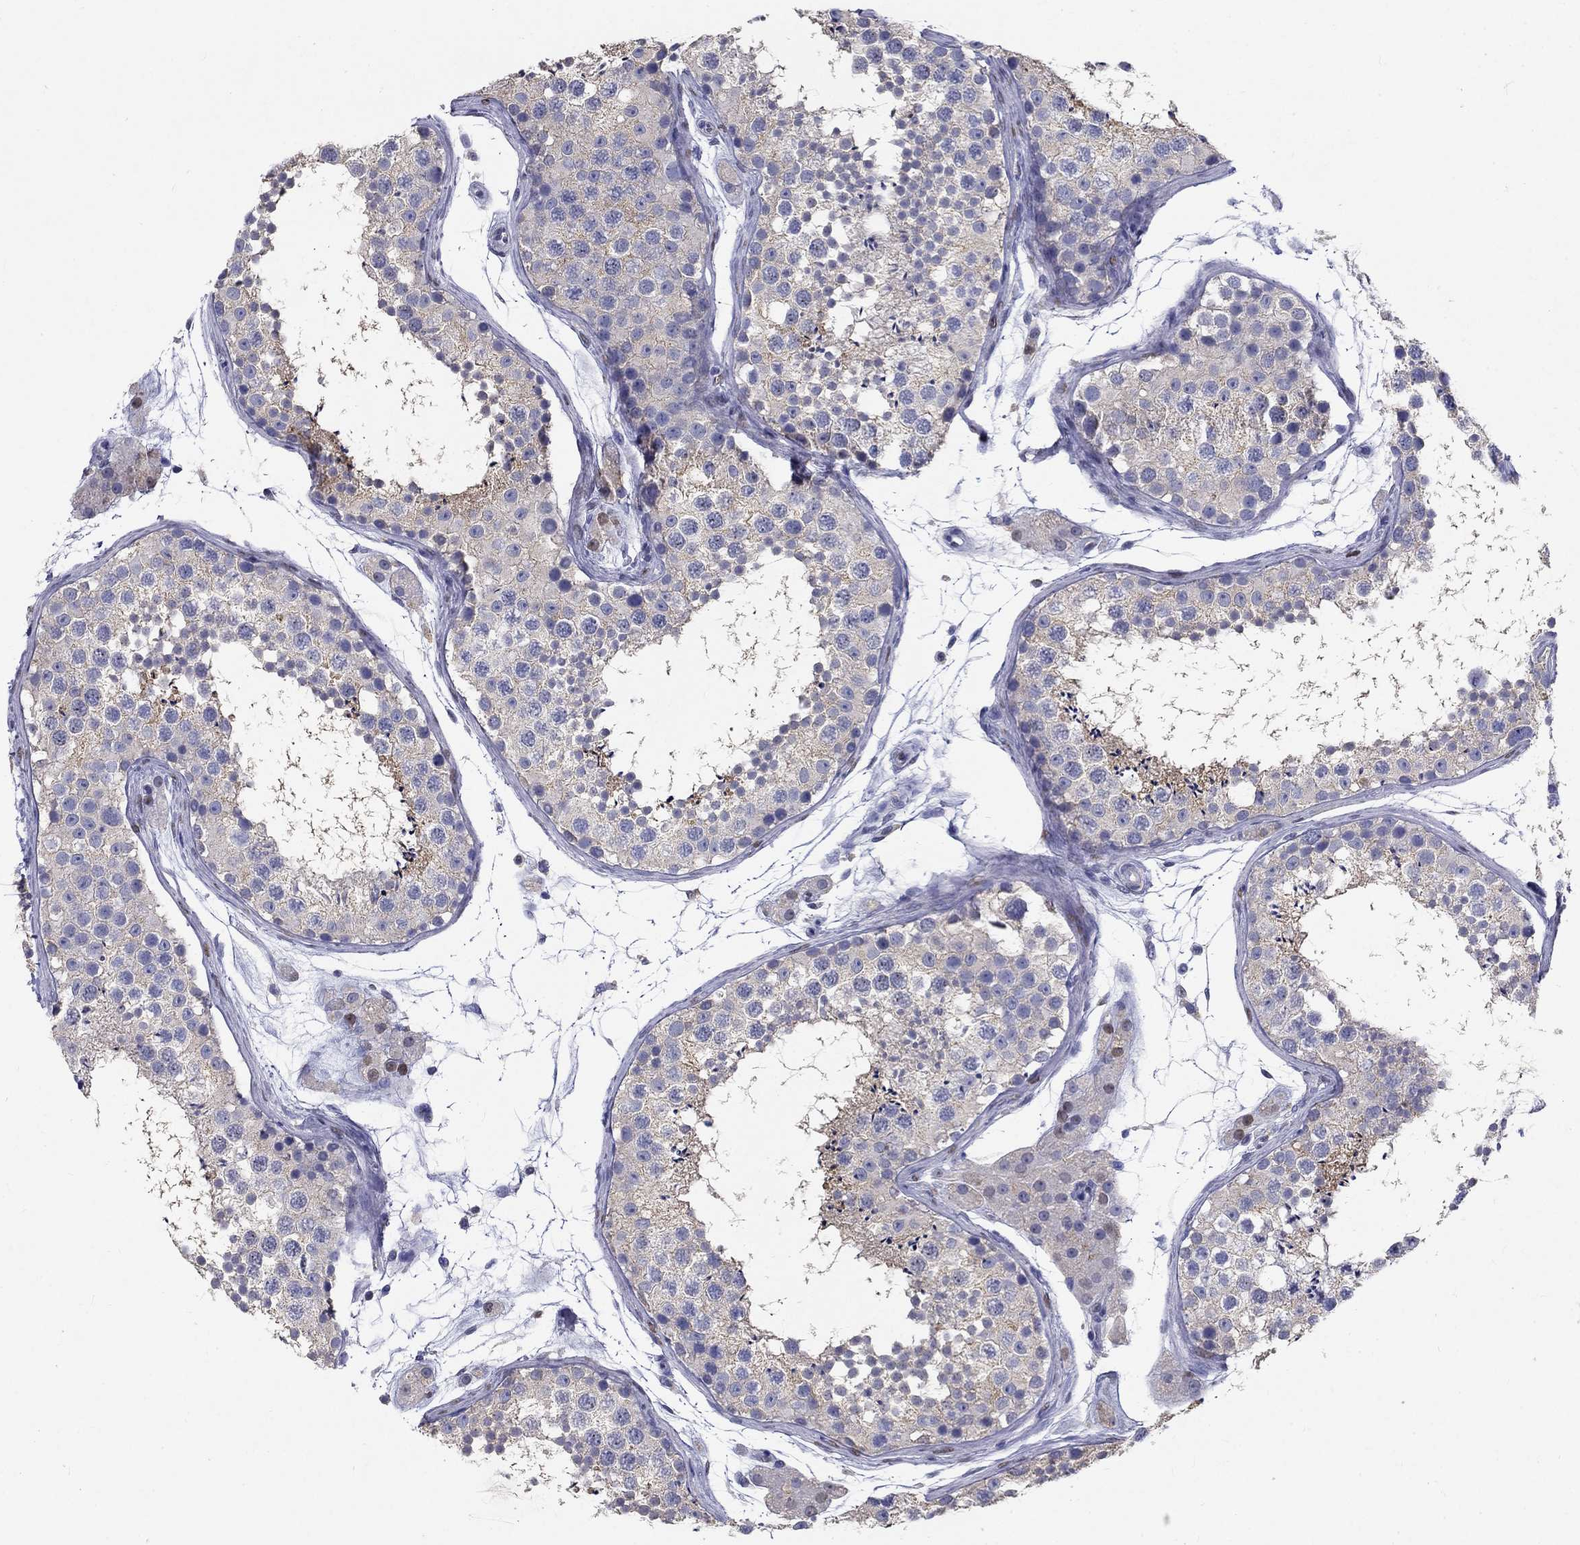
{"staining": {"intensity": "moderate", "quantity": "<25%", "location": "cytoplasmic/membranous"}, "tissue": "testis", "cell_type": "Cells in seminiferous ducts", "image_type": "normal", "snomed": [{"axis": "morphology", "description": "Normal tissue, NOS"}, {"axis": "topography", "description": "Testis"}], "caption": "Immunohistochemistry staining of benign testis, which shows low levels of moderate cytoplasmic/membranous expression in approximately <25% of cells in seminiferous ducts indicating moderate cytoplasmic/membranous protein positivity. The staining was performed using DAB (brown) for protein detection and nuclei were counterstained in hematoxylin (blue).", "gene": "IGSF8", "patient": {"sex": "male", "age": 41}}